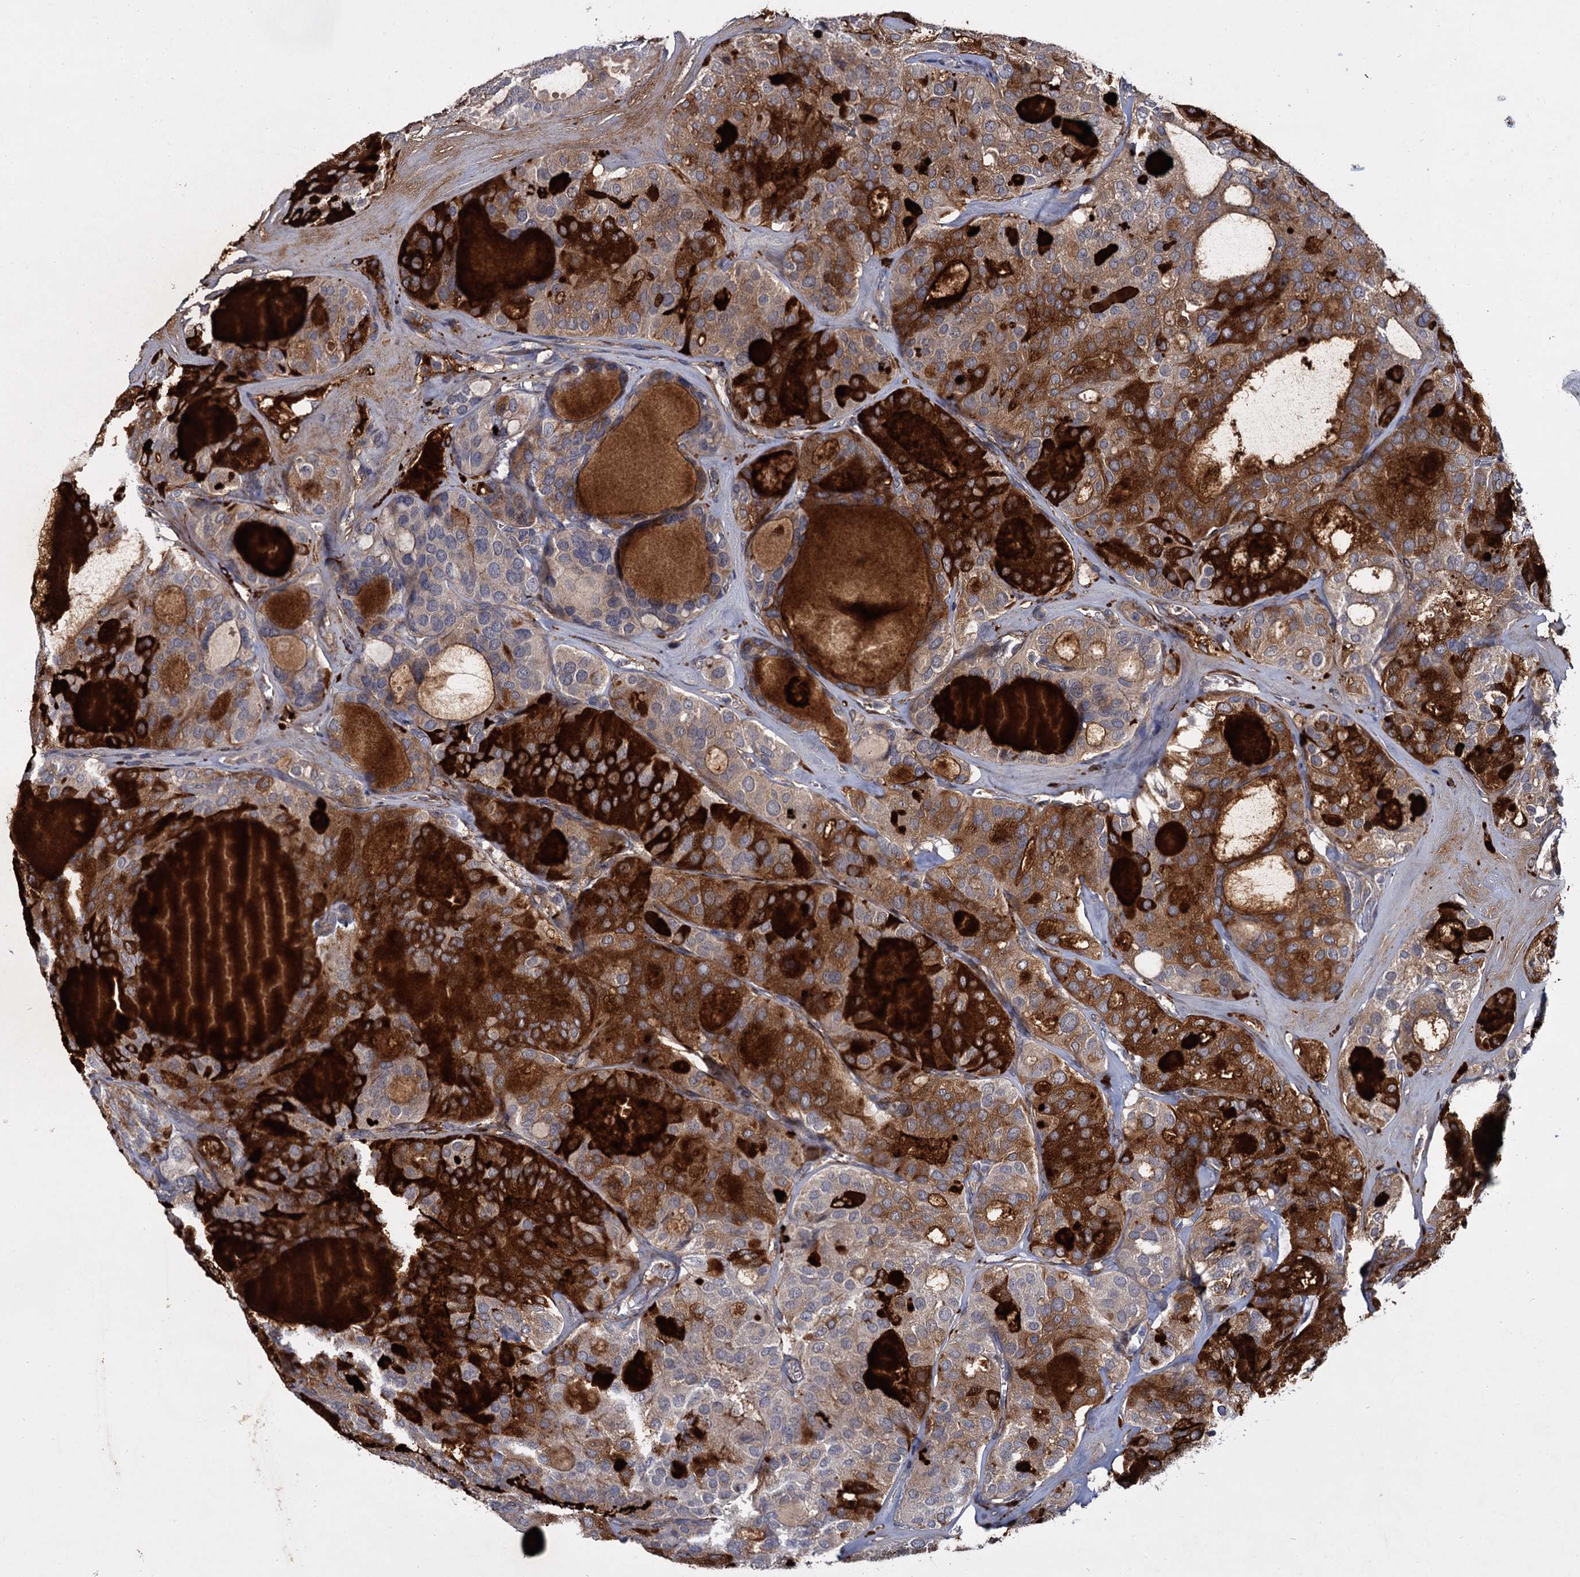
{"staining": {"intensity": "strong", "quantity": "25%-75%", "location": "cytoplasmic/membranous"}, "tissue": "thyroid cancer", "cell_type": "Tumor cells", "image_type": "cancer", "snomed": [{"axis": "morphology", "description": "Follicular adenoma carcinoma, NOS"}, {"axis": "topography", "description": "Thyroid gland"}], "caption": "Thyroid cancer stained with a brown dye shows strong cytoplasmic/membranous positive staining in approximately 25%-75% of tumor cells.", "gene": "ISM2", "patient": {"sex": "male", "age": 75}}